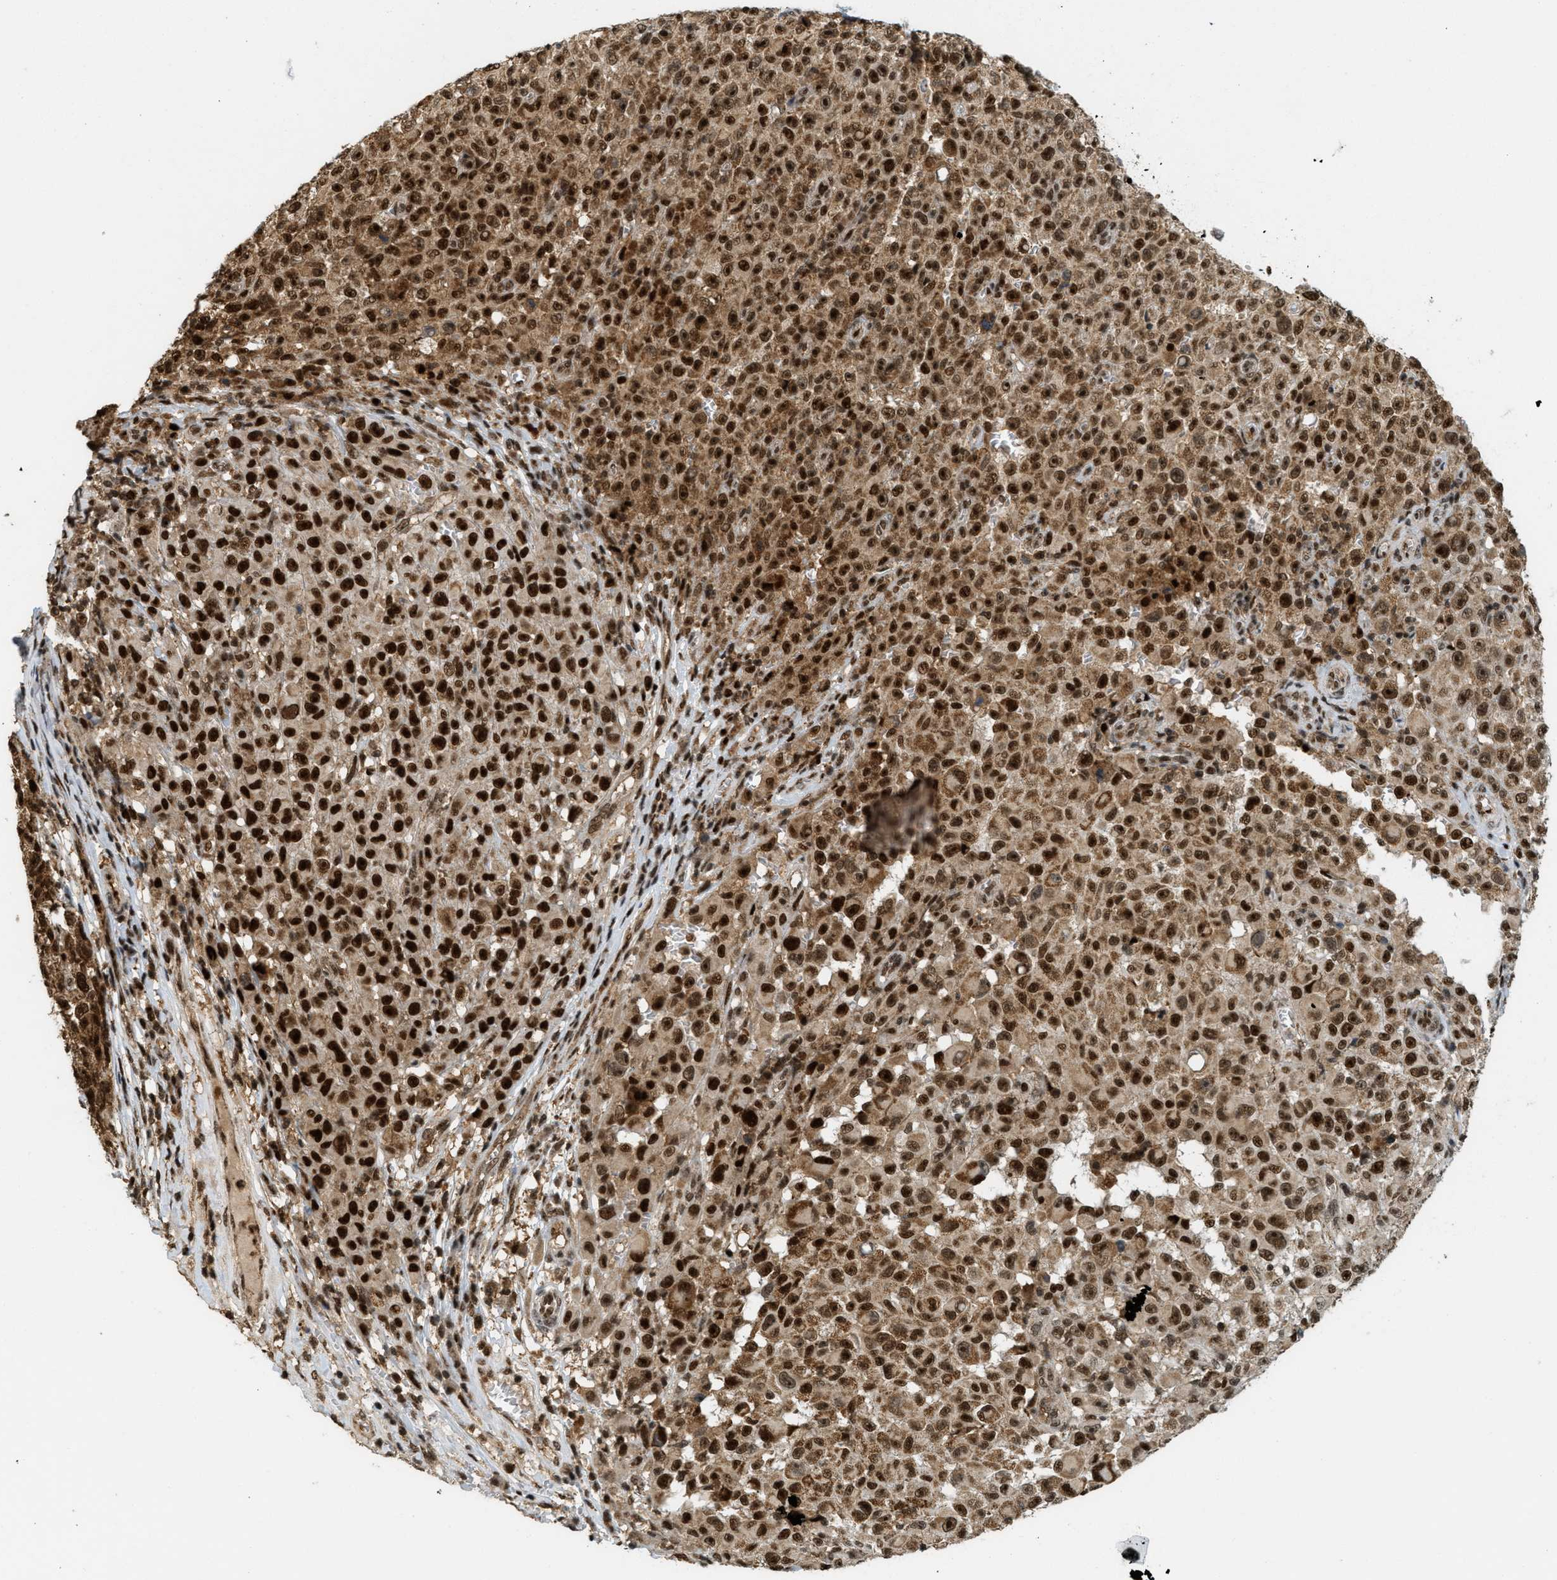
{"staining": {"intensity": "strong", "quantity": ">75%", "location": "cytoplasmic/membranous,nuclear"}, "tissue": "melanoma", "cell_type": "Tumor cells", "image_type": "cancer", "snomed": [{"axis": "morphology", "description": "Malignant melanoma, NOS"}, {"axis": "topography", "description": "Skin"}], "caption": "Immunohistochemistry photomicrograph of neoplastic tissue: melanoma stained using immunohistochemistry (IHC) demonstrates high levels of strong protein expression localized specifically in the cytoplasmic/membranous and nuclear of tumor cells, appearing as a cytoplasmic/membranous and nuclear brown color.", "gene": "TLK1", "patient": {"sex": "female", "age": 82}}